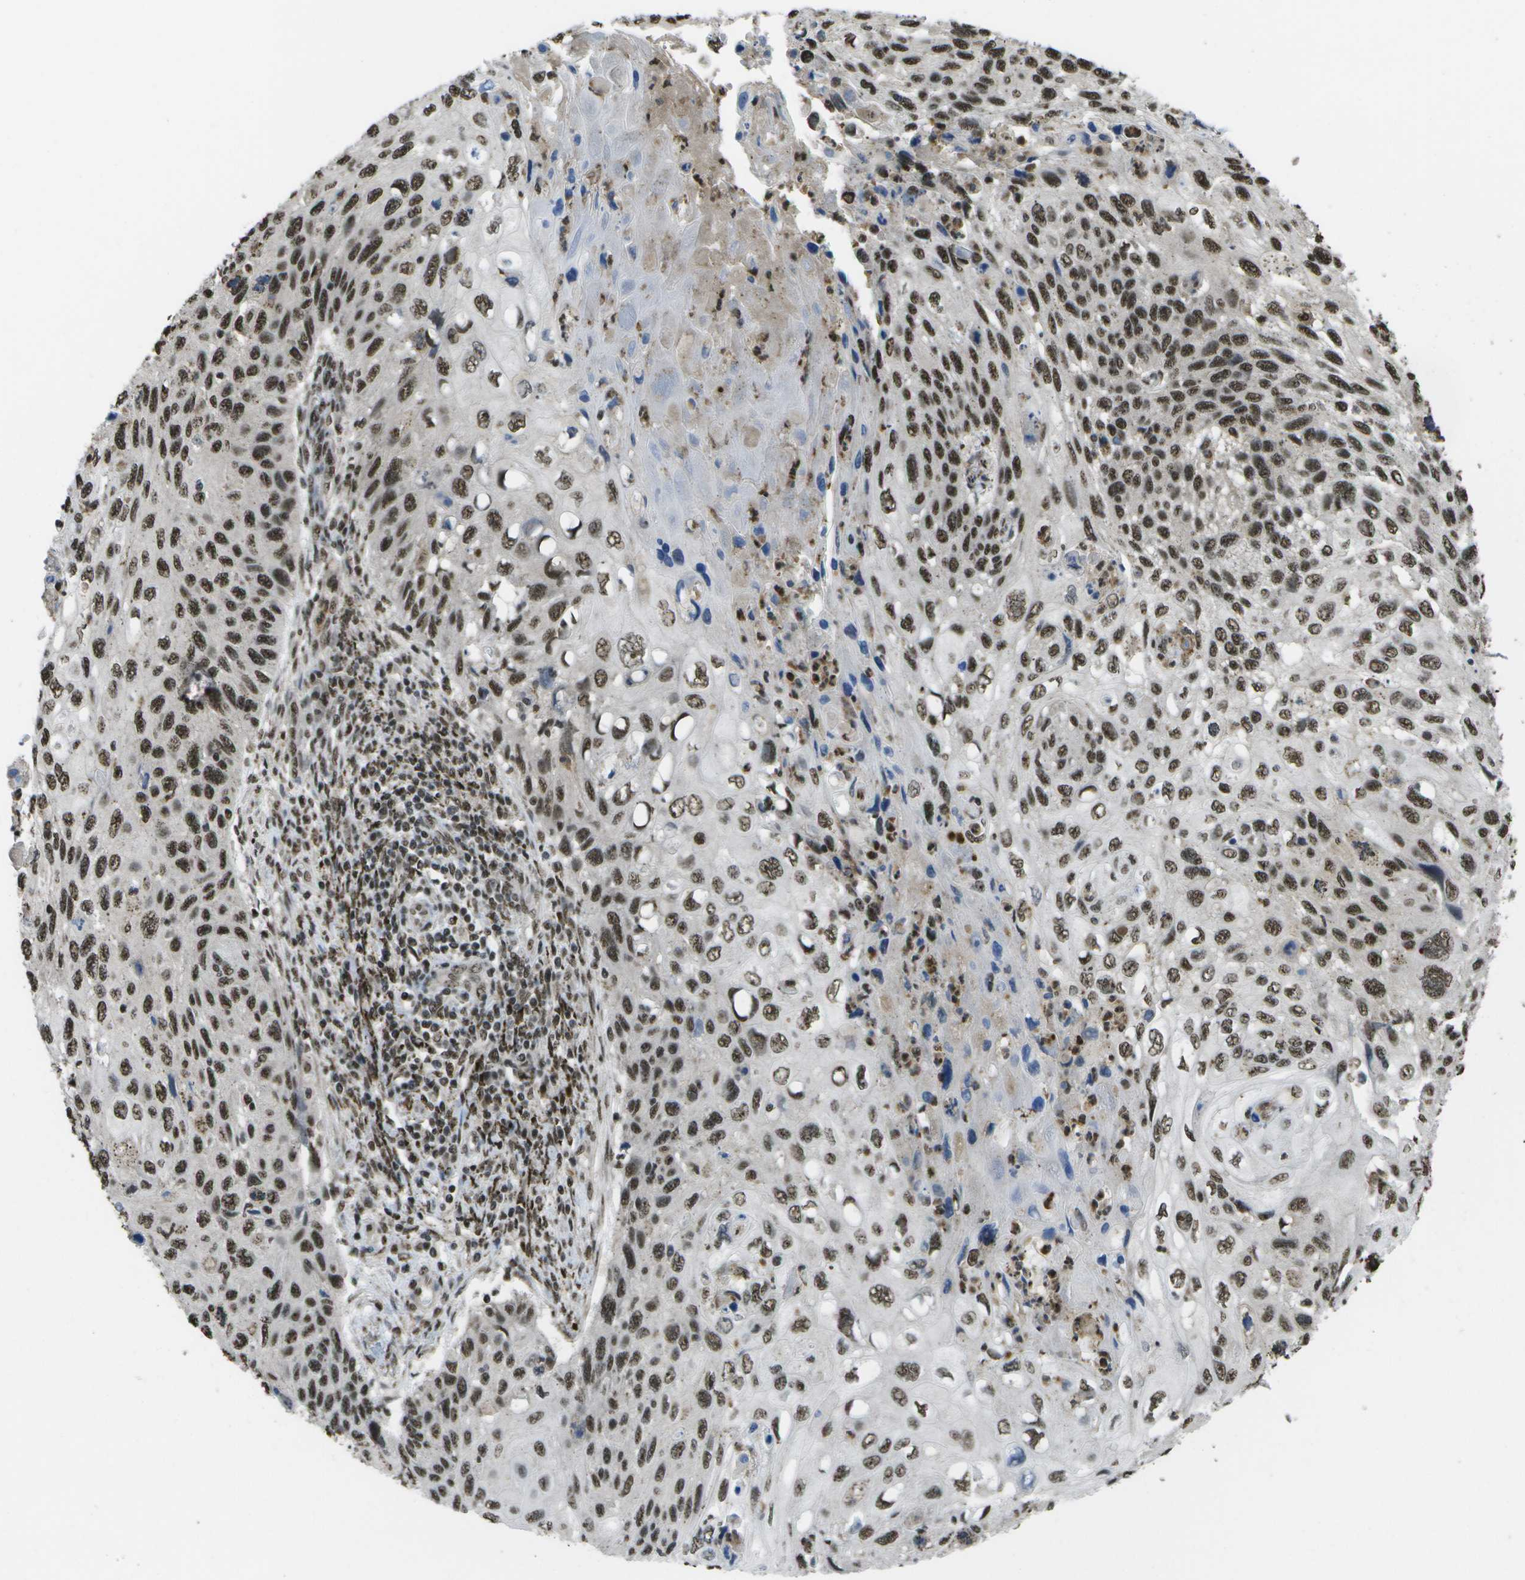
{"staining": {"intensity": "strong", "quantity": ">75%", "location": "nuclear"}, "tissue": "cervical cancer", "cell_type": "Tumor cells", "image_type": "cancer", "snomed": [{"axis": "morphology", "description": "Squamous cell carcinoma, NOS"}, {"axis": "topography", "description": "Cervix"}], "caption": "Cervical squamous cell carcinoma stained with DAB (3,3'-diaminobenzidine) IHC exhibits high levels of strong nuclear positivity in approximately >75% of tumor cells. (brown staining indicates protein expression, while blue staining denotes nuclei).", "gene": "SPEN", "patient": {"sex": "female", "age": 70}}